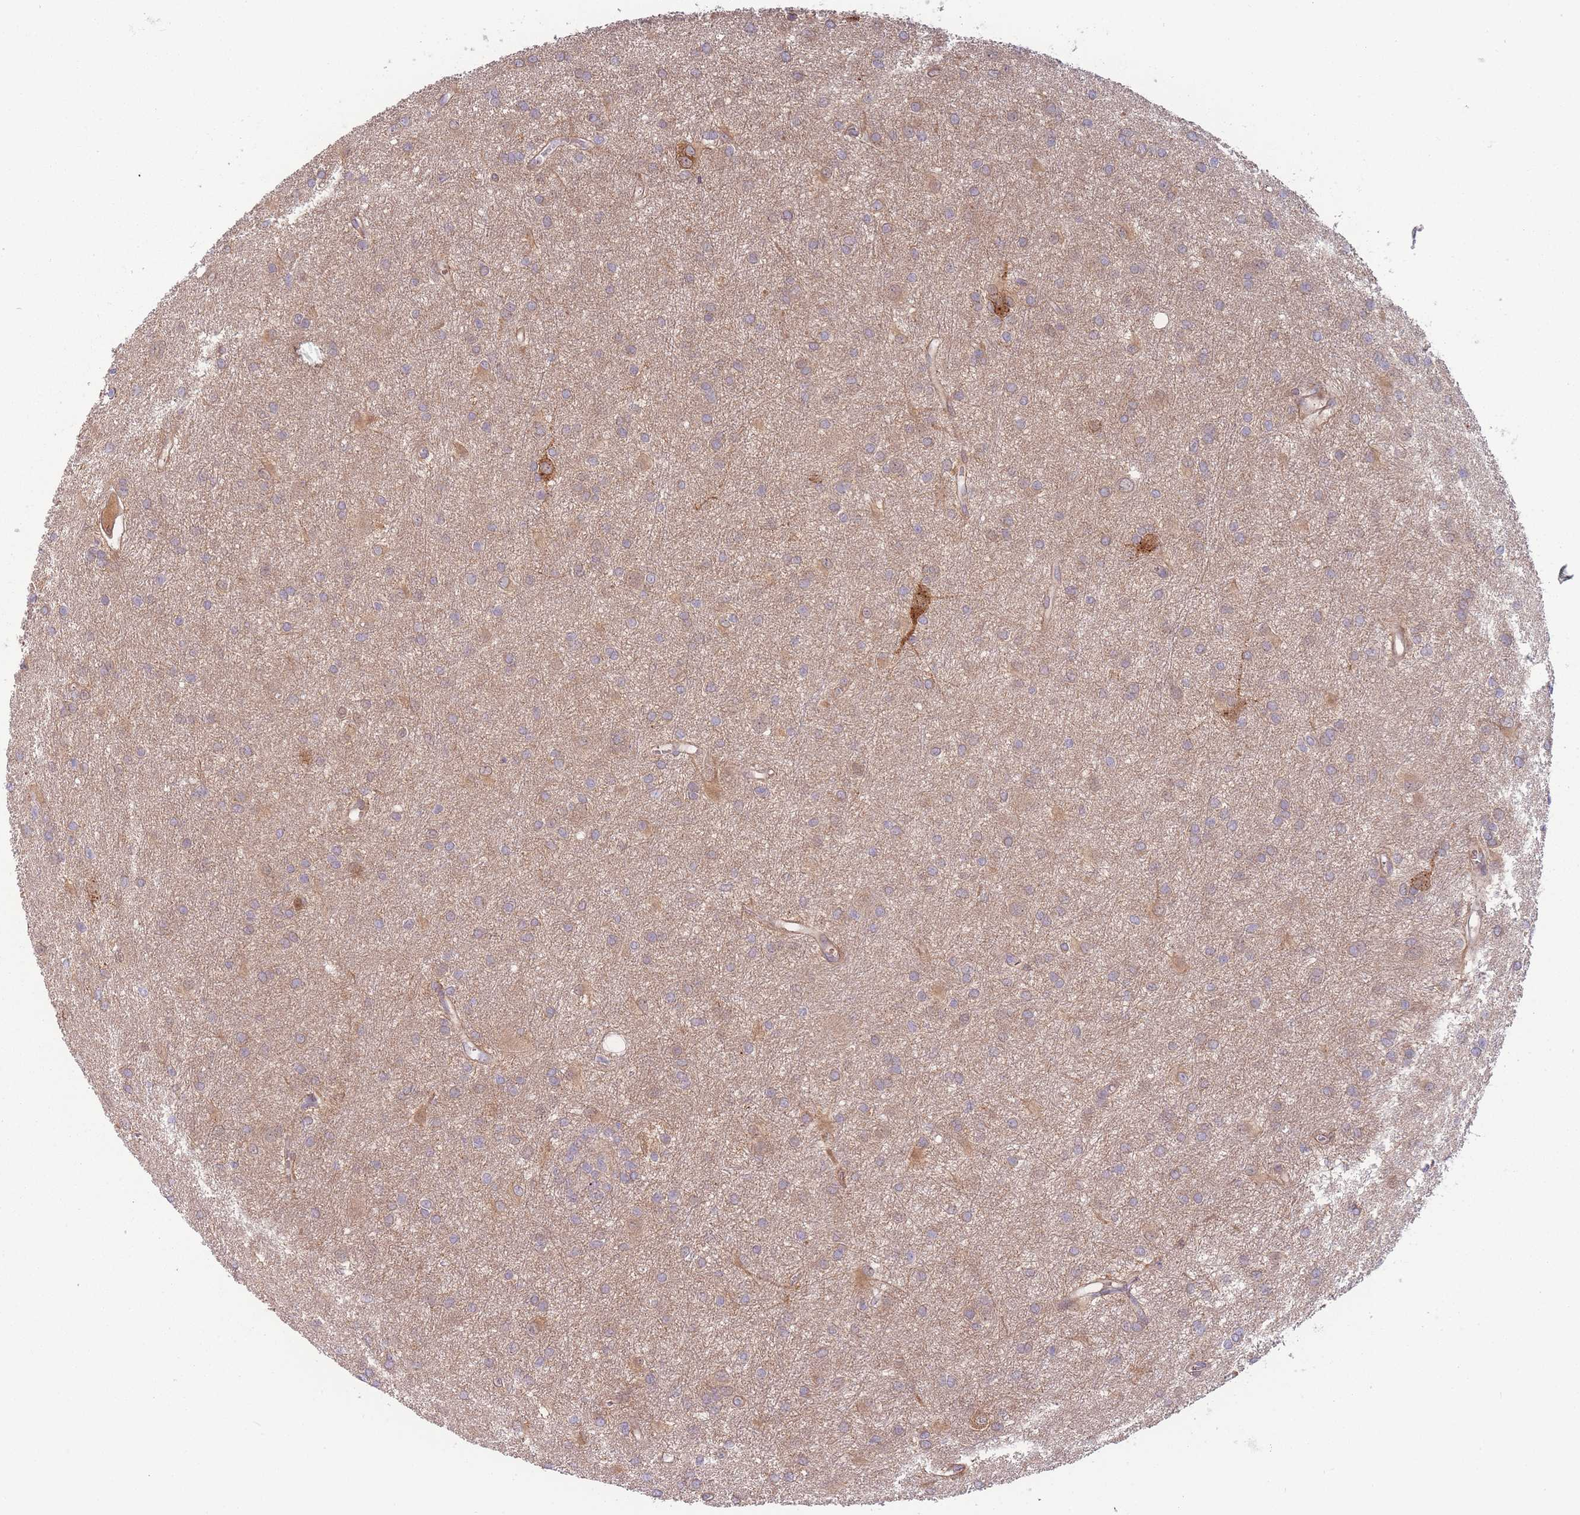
{"staining": {"intensity": "weak", "quantity": "25%-75%", "location": "cytoplasmic/membranous"}, "tissue": "glioma", "cell_type": "Tumor cells", "image_type": "cancer", "snomed": [{"axis": "morphology", "description": "Glioma, malignant, High grade"}, {"axis": "topography", "description": "Brain"}], "caption": "Immunohistochemical staining of human malignant glioma (high-grade) demonstrates low levels of weak cytoplasmic/membranous expression in approximately 25%-75% of tumor cells. The staining is performed using DAB brown chromogen to label protein expression. The nuclei are counter-stained blue using hematoxylin.", "gene": "SPHKAP", "patient": {"sex": "female", "age": 50}}